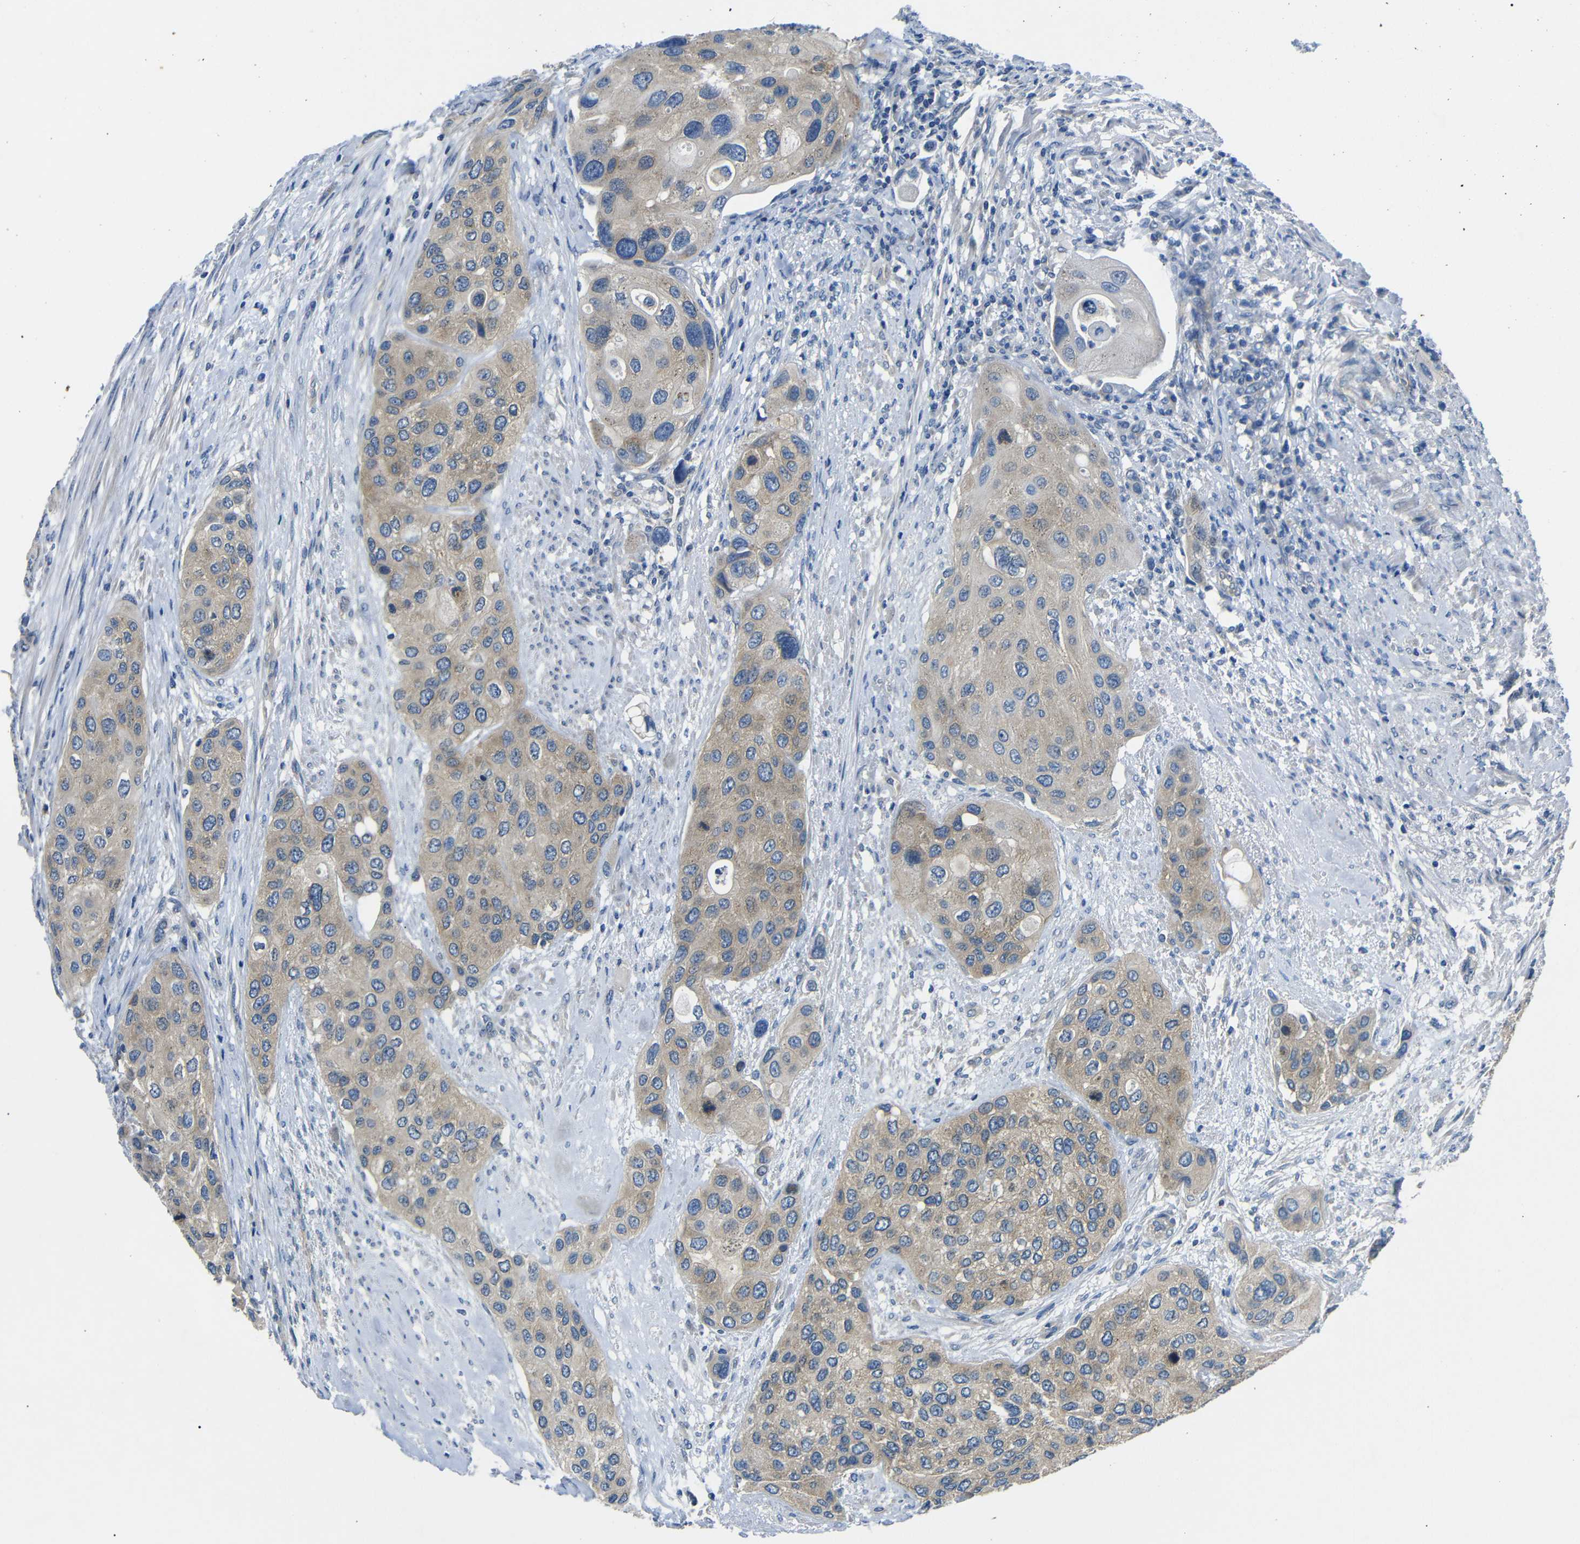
{"staining": {"intensity": "weak", "quantity": ">75%", "location": "cytoplasmic/membranous"}, "tissue": "urothelial cancer", "cell_type": "Tumor cells", "image_type": "cancer", "snomed": [{"axis": "morphology", "description": "Urothelial carcinoma, High grade"}, {"axis": "topography", "description": "Urinary bladder"}], "caption": "Weak cytoplasmic/membranous expression for a protein is present in about >75% of tumor cells of high-grade urothelial carcinoma using immunohistochemistry (IHC).", "gene": "DCP1A", "patient": {"sex": "female", "age": 56}}